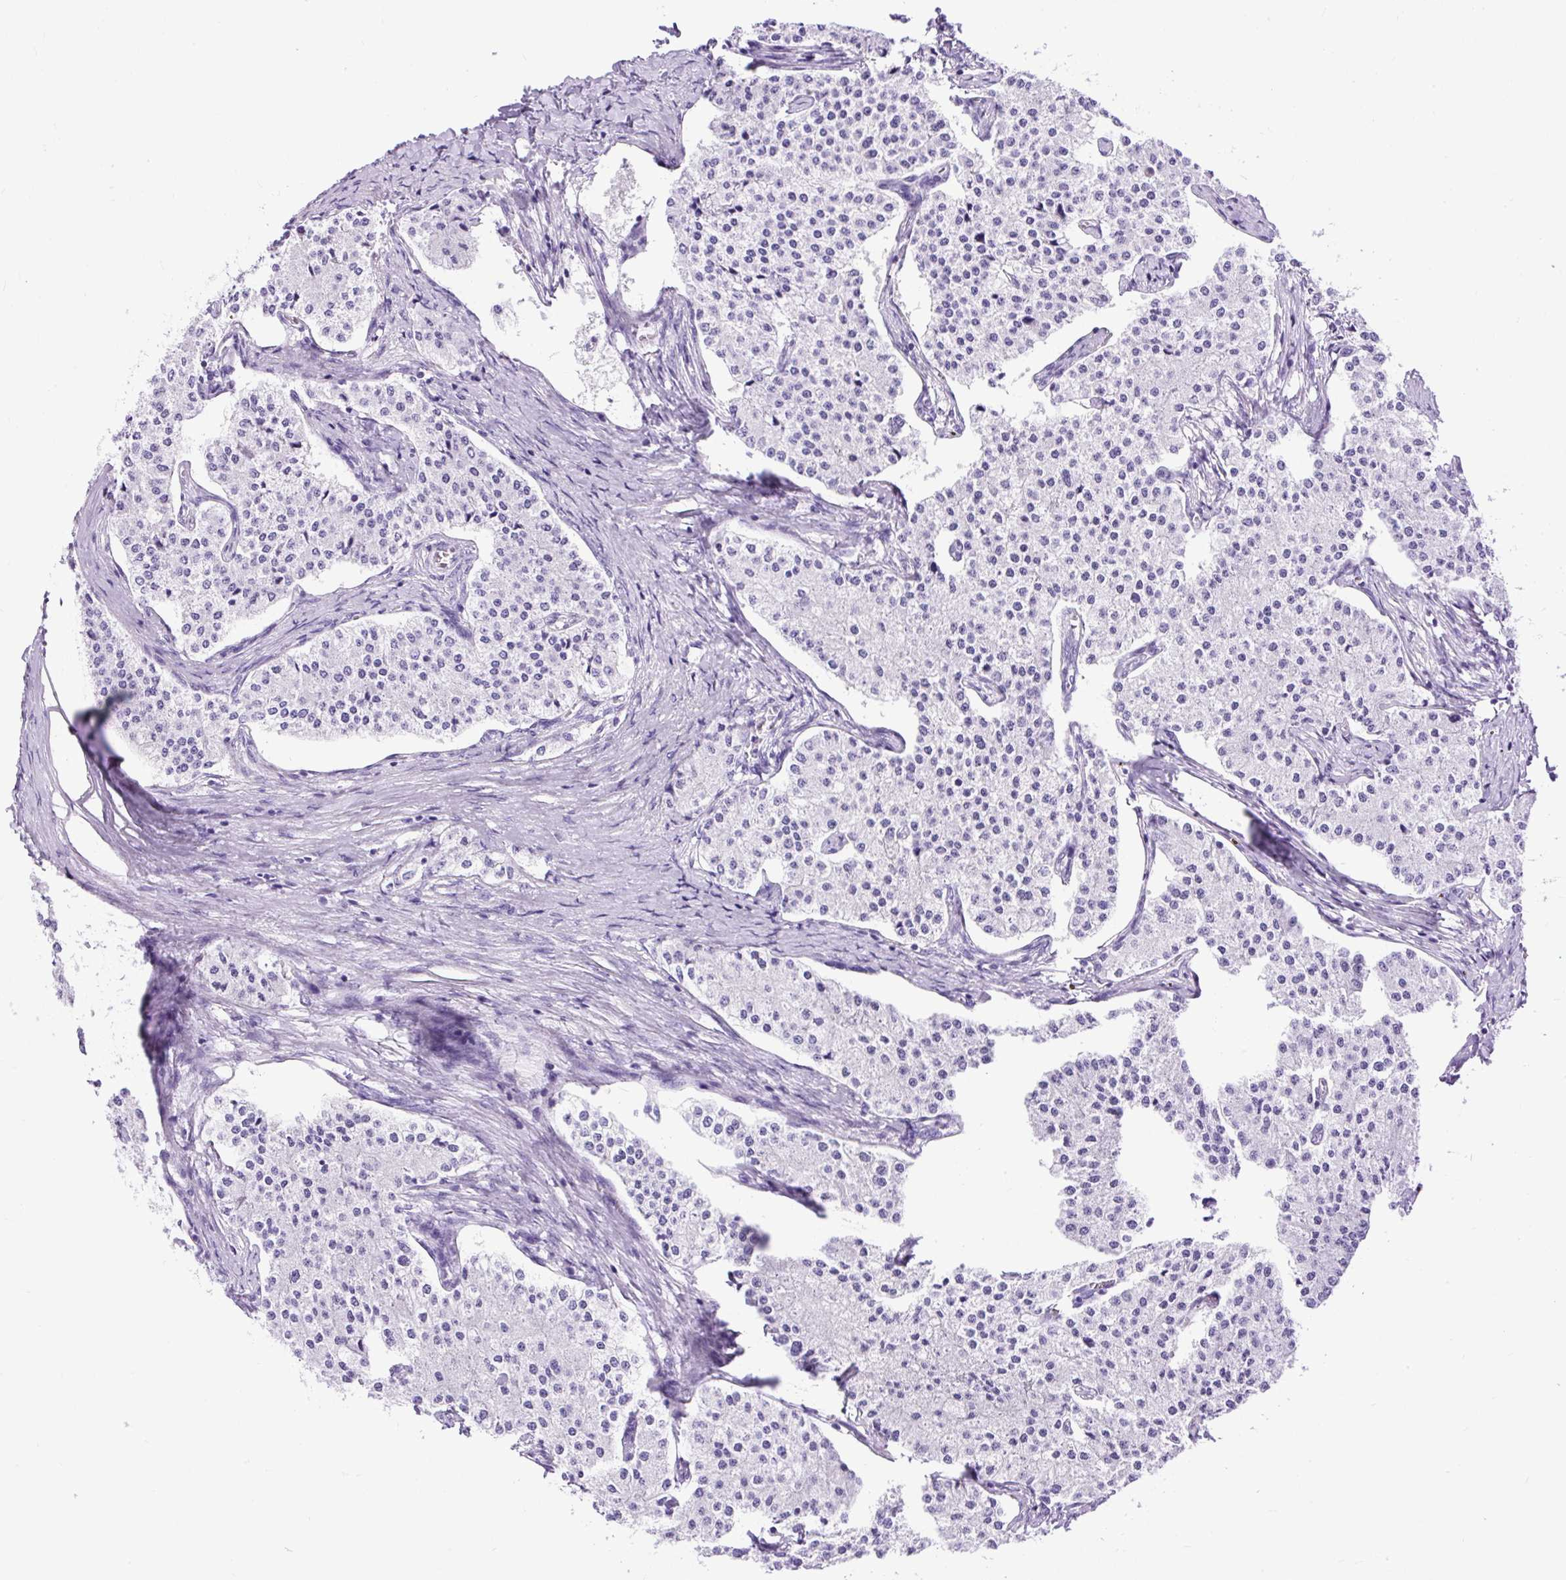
{"staining": {"intensity": "negative", "quantity": "none", "location": "none"}, "tissue": "carcinoid", "cell_type": "Tumor cells", "image_type": "cancer", "snomed": [{"axis": "morphology", "description": "Carcinoid, malignant, NOS"}, {"axis": "topography", "description": "Colon"}], "caption": "High power microscopy histopathology image of an immunohistochemistry histopathology image of carcinoid, revealing no significant positivity in tumor cells.", "gene": "CEL", "patient": {"sex": "female", "age": 52}}